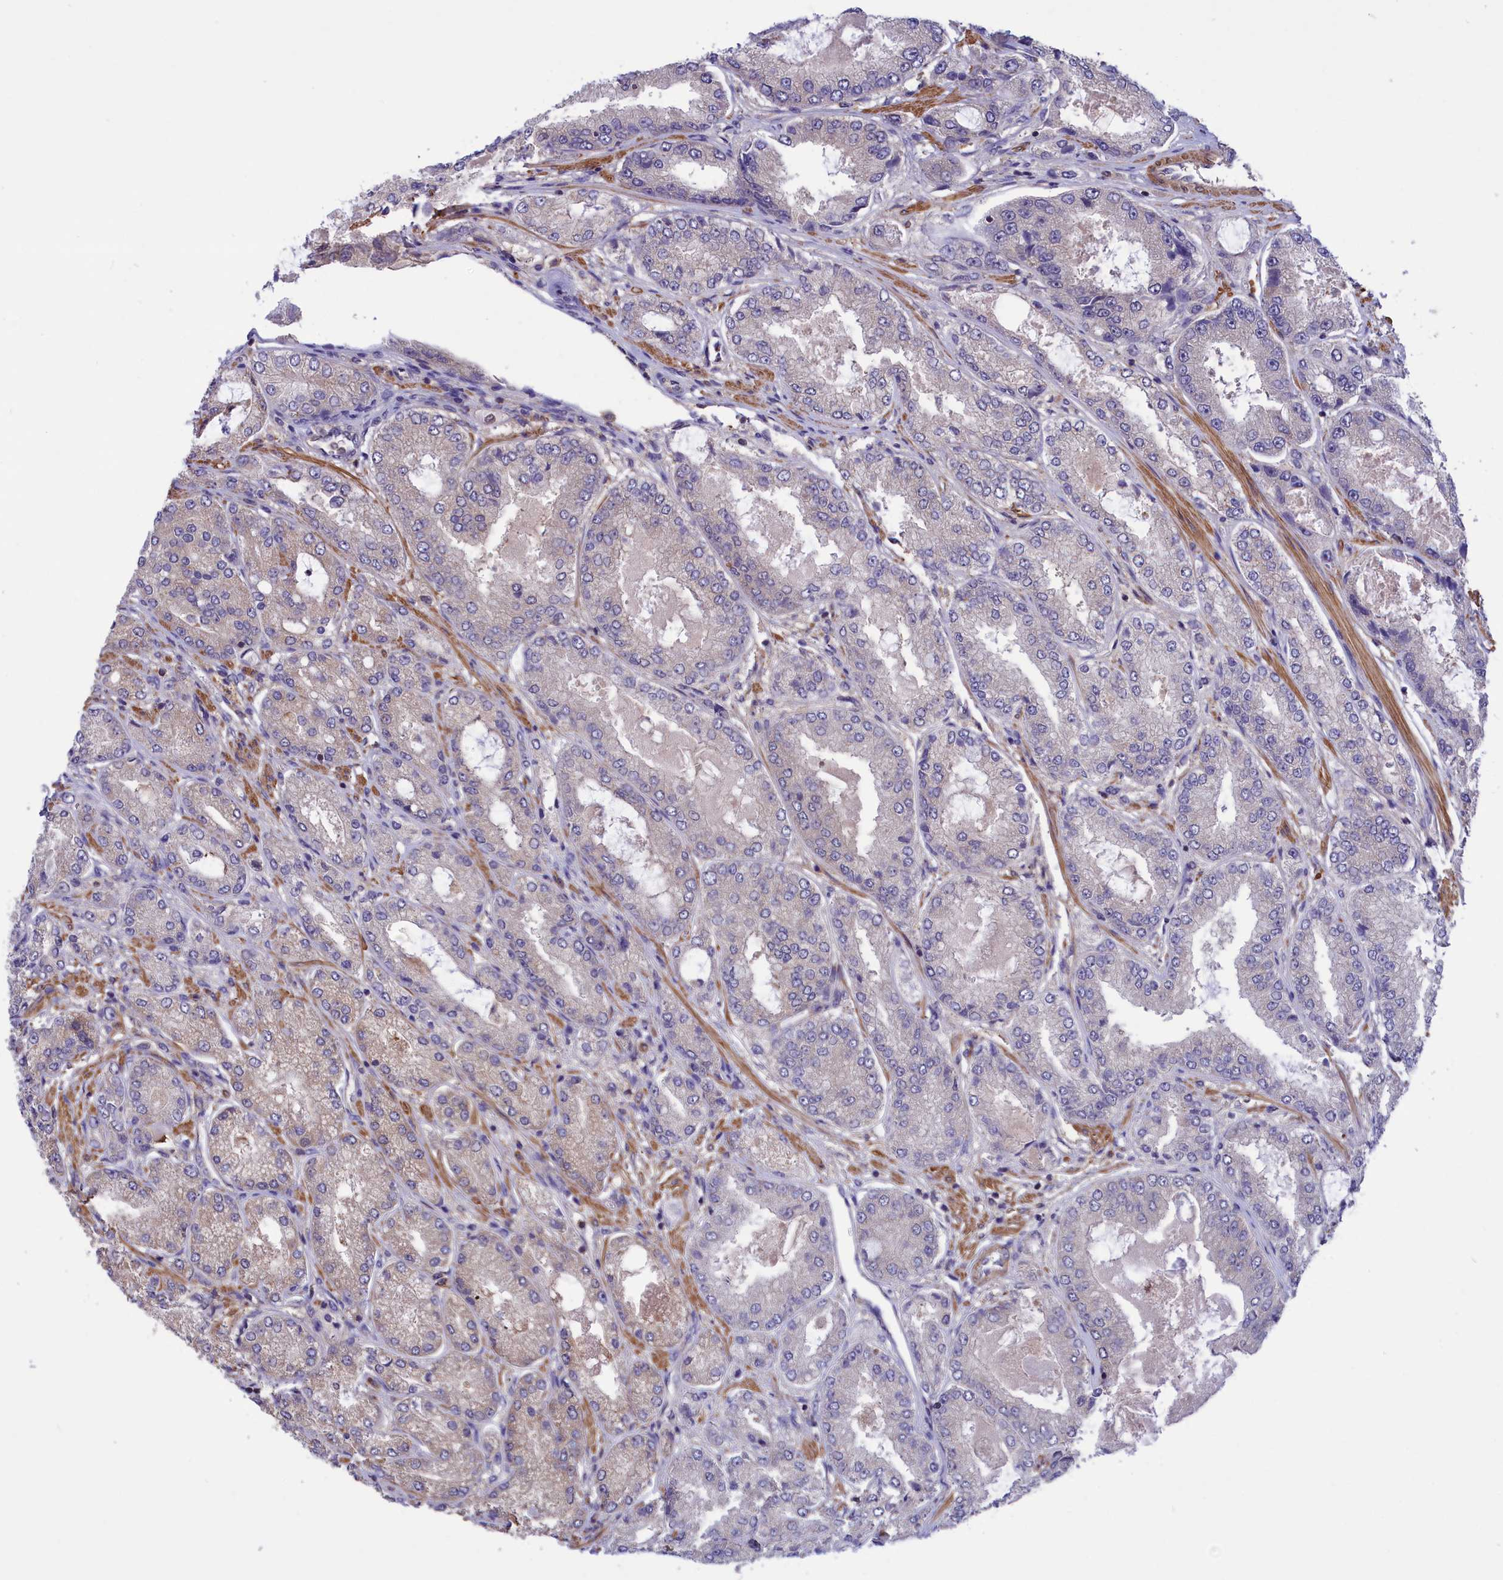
{"staining": {"intensity": "negative", "quantity": "none", "location": "none"}, "tissue": "prostate cancer", "cell_type": "Tumor cells", "image_type": "cancer", "snomed": [{"axis": "morphology", "description": "Adenocarcinoma, High grade"}, {"axis": "topography", "description": "Prostate"}], "caption": "Prostate adenocarcinoma (high-grade) was stained to show a protein in brown. There is no significant expression in tumor cells.", "gene": "AMDHD2", "patient": {"sex": "male", "age": 71}}